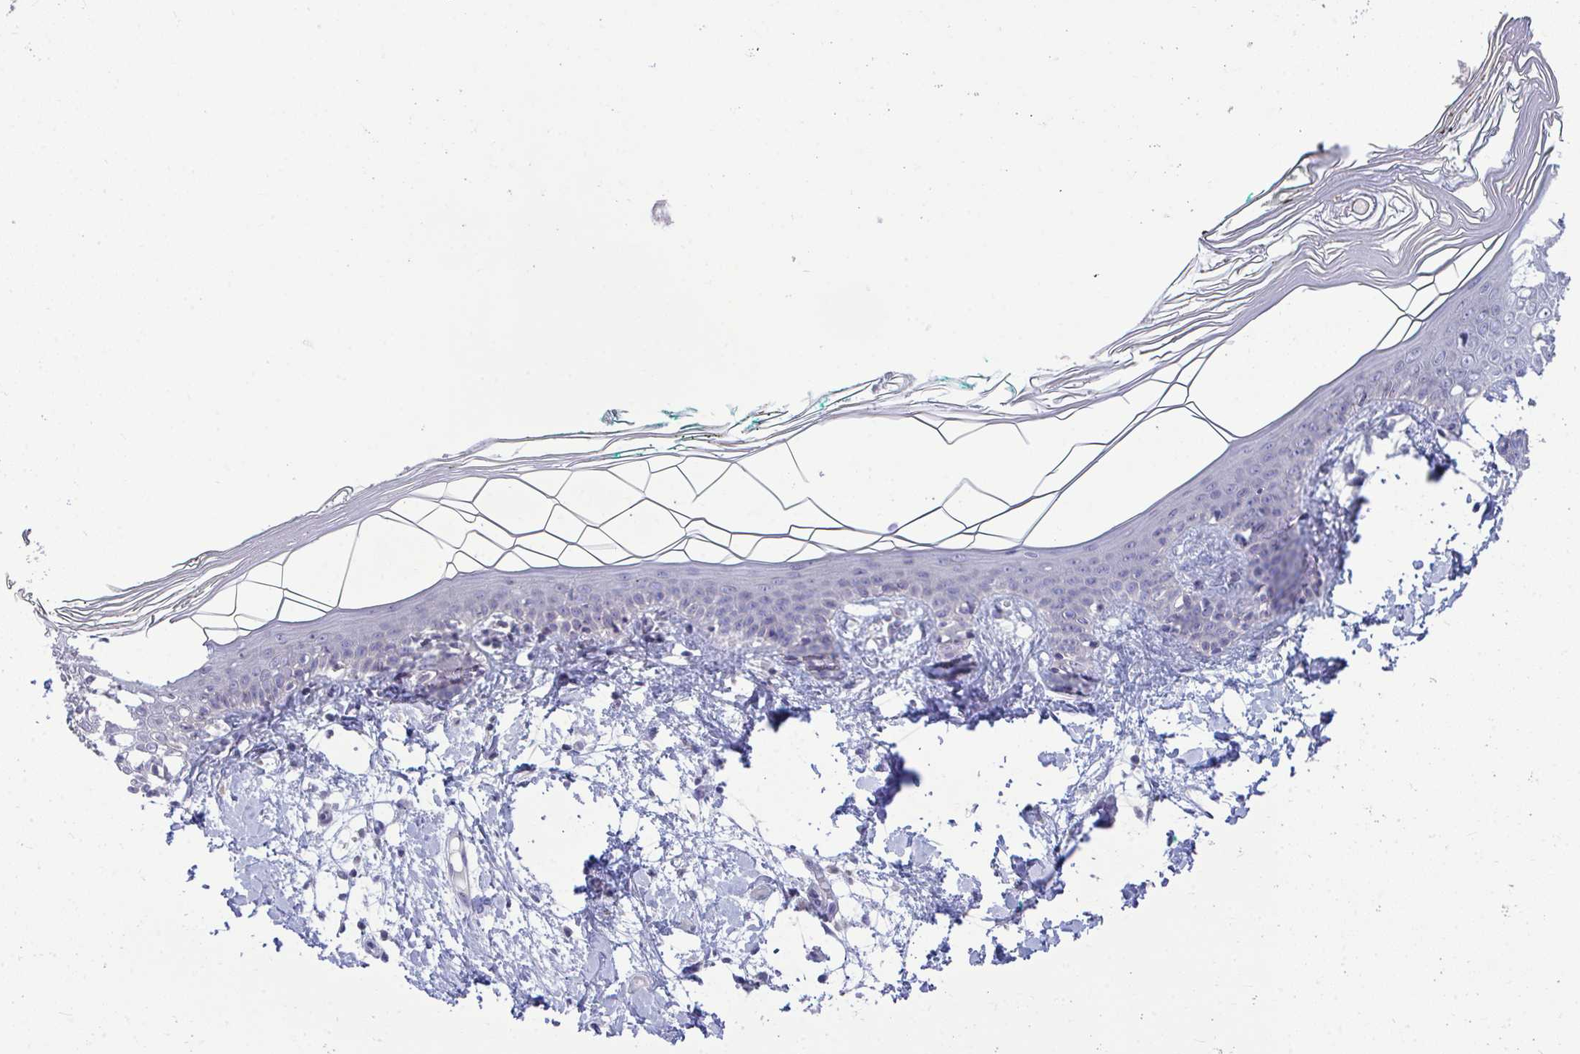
{"staining": {"intensity": "negative", "quantity": "none", "location": "none"}, "tissue": "skin", "cell_type": "Fibroblasts", "image_type": "normal", "snomed": [{"axis": "morphology", "description": "Normal tissue, NOS"}, {"axis": "topography", "description": "Skin"}], "caption": "DAB immunohistochemical staining of benign skin shows no significant positivity in fibroblasts. (Stains: DAB (3,3'-diaminobenzidine) IHC with hematoxylin counter stain, Microscopy: brightfield microscopy at high magnification).", "gene": "PIGK", "patient": {"sex": "female", "age": 34}}